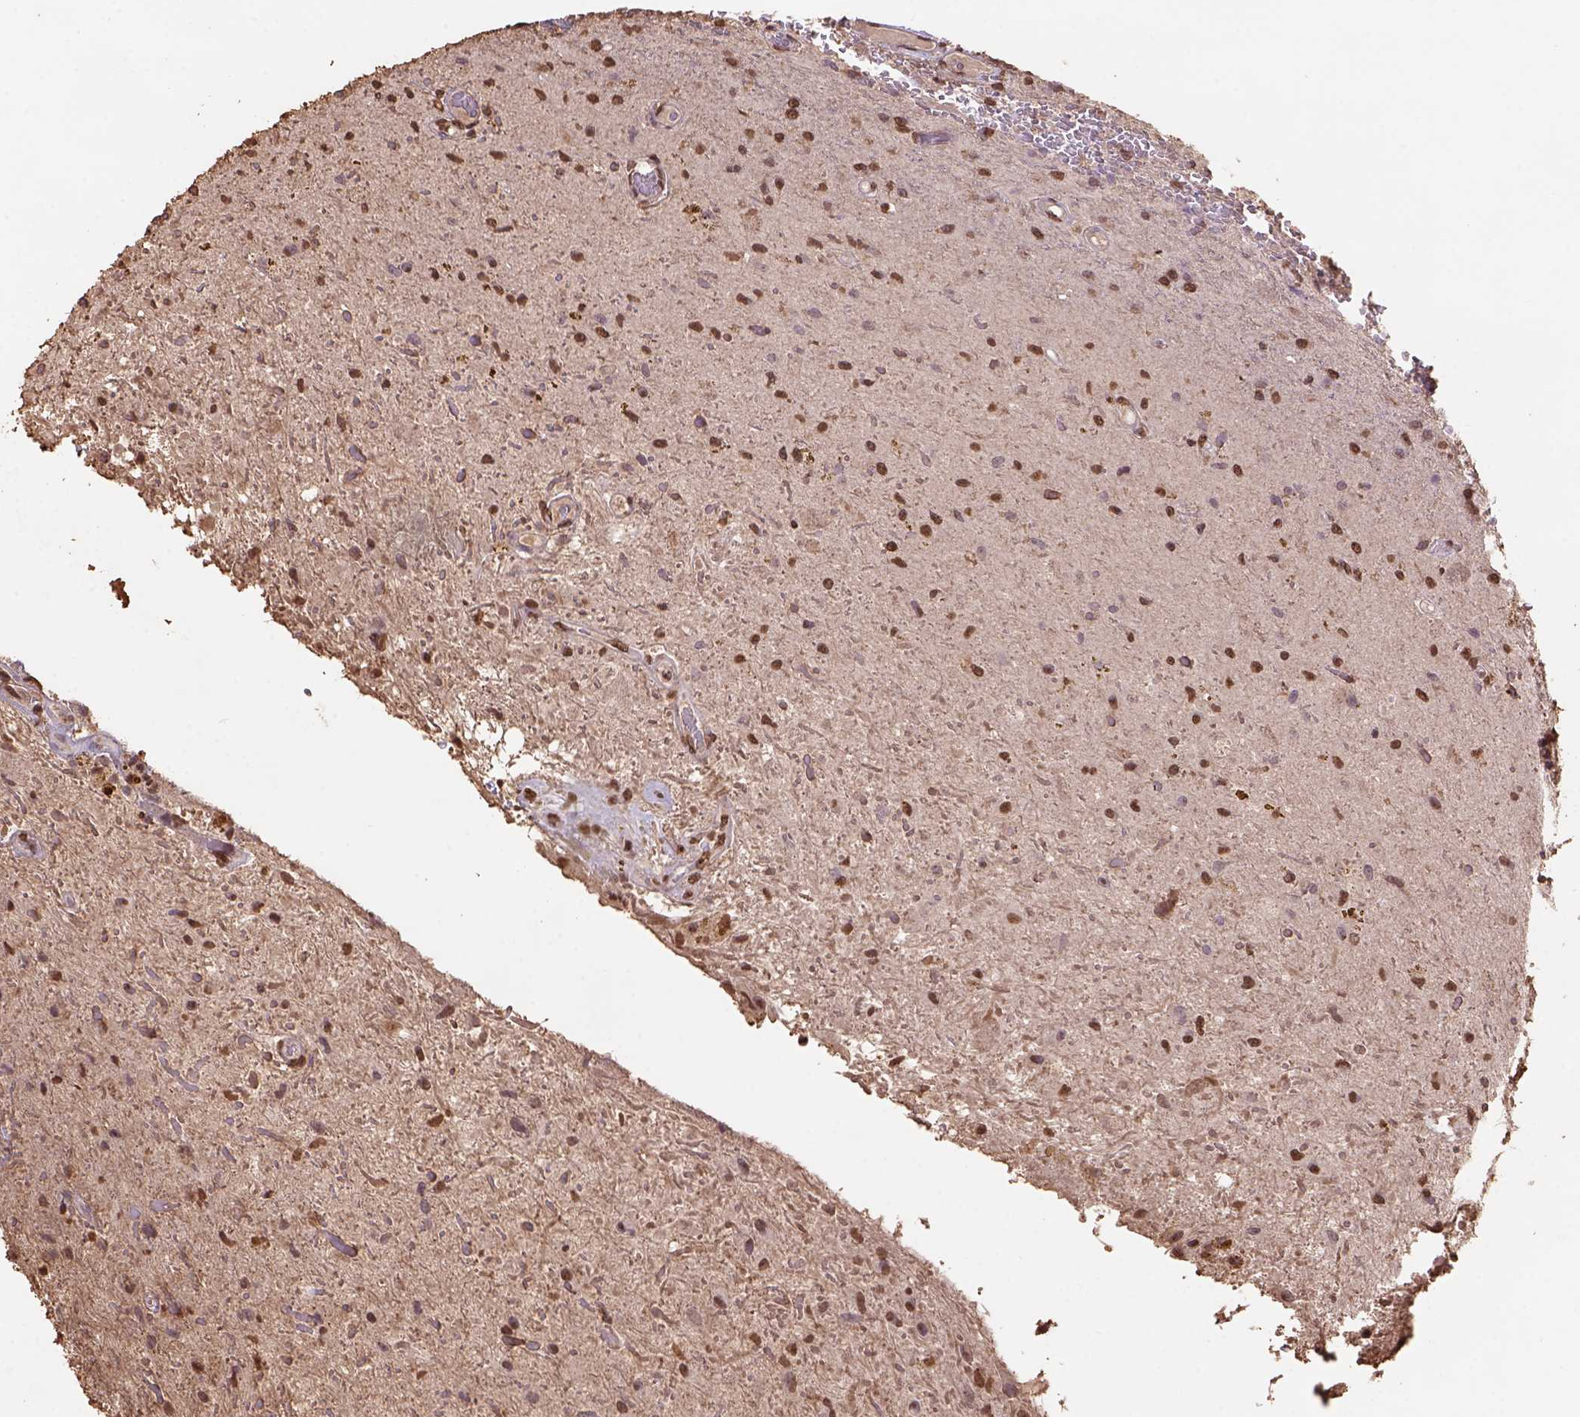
{"staining": {"intensity": "strong", "quantity": ">75%", "location": "nuclear"}, "tissue": "glioma", "cell_type": "Tumor cells", "image_type": "cancer", "snomed": [{"axis": "morphology", "description": "Glioma, malignant, Low grade"}, {"axis": "topography", "description": "Cerebellum"}], "caption": "Tumor cells demonstrate high levels of strong nuclear positivity in approximately >75% of cells in malignant glioma (low-grade).", "gene": "CSTF2T", "patient": {"sex": "female", "age": 14}}